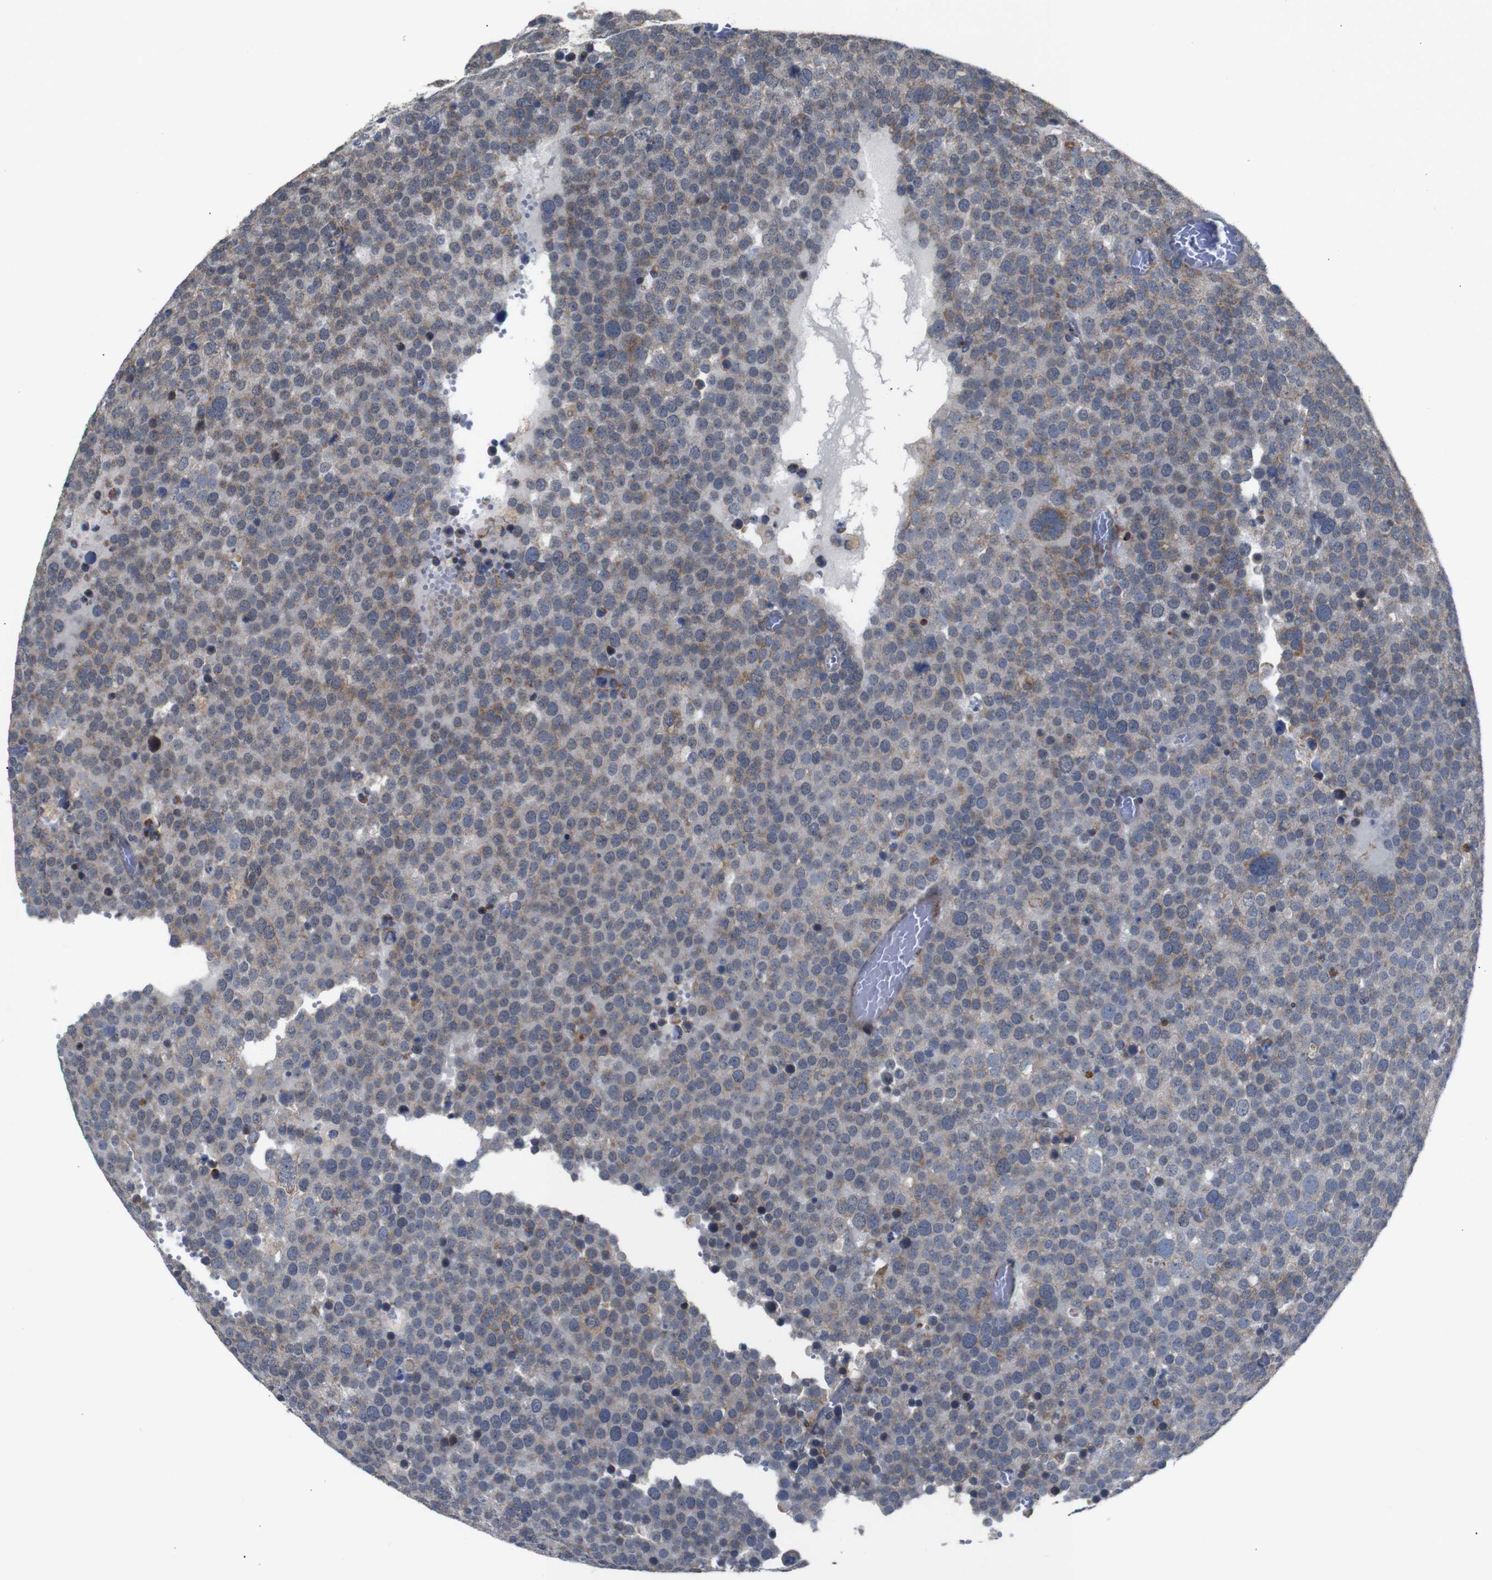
{"staining": {"intensity": "moderate", "quantity": "<25%", "location": "cytoplasmic/membranous"}, "tissue": "testis cancer", "cell_type": "Tumor cells", "image_type": "cancer", "snomed": [{"axis": "morphology", "description": "Normal tissue, NOS"}, {"axis": "morphology", "description": "Seminoma, NOS"}, {"axis": "topography", "description": "Testis"}], "caption": "Immunohistochemical staining of seminoma (testis) exhibits low levels of moderate cytoplasmic/membranous positivity in approximately <25% of tumor cells.", "gene": "ATP7B", "patient": {"sex": "male", "age": 71}}